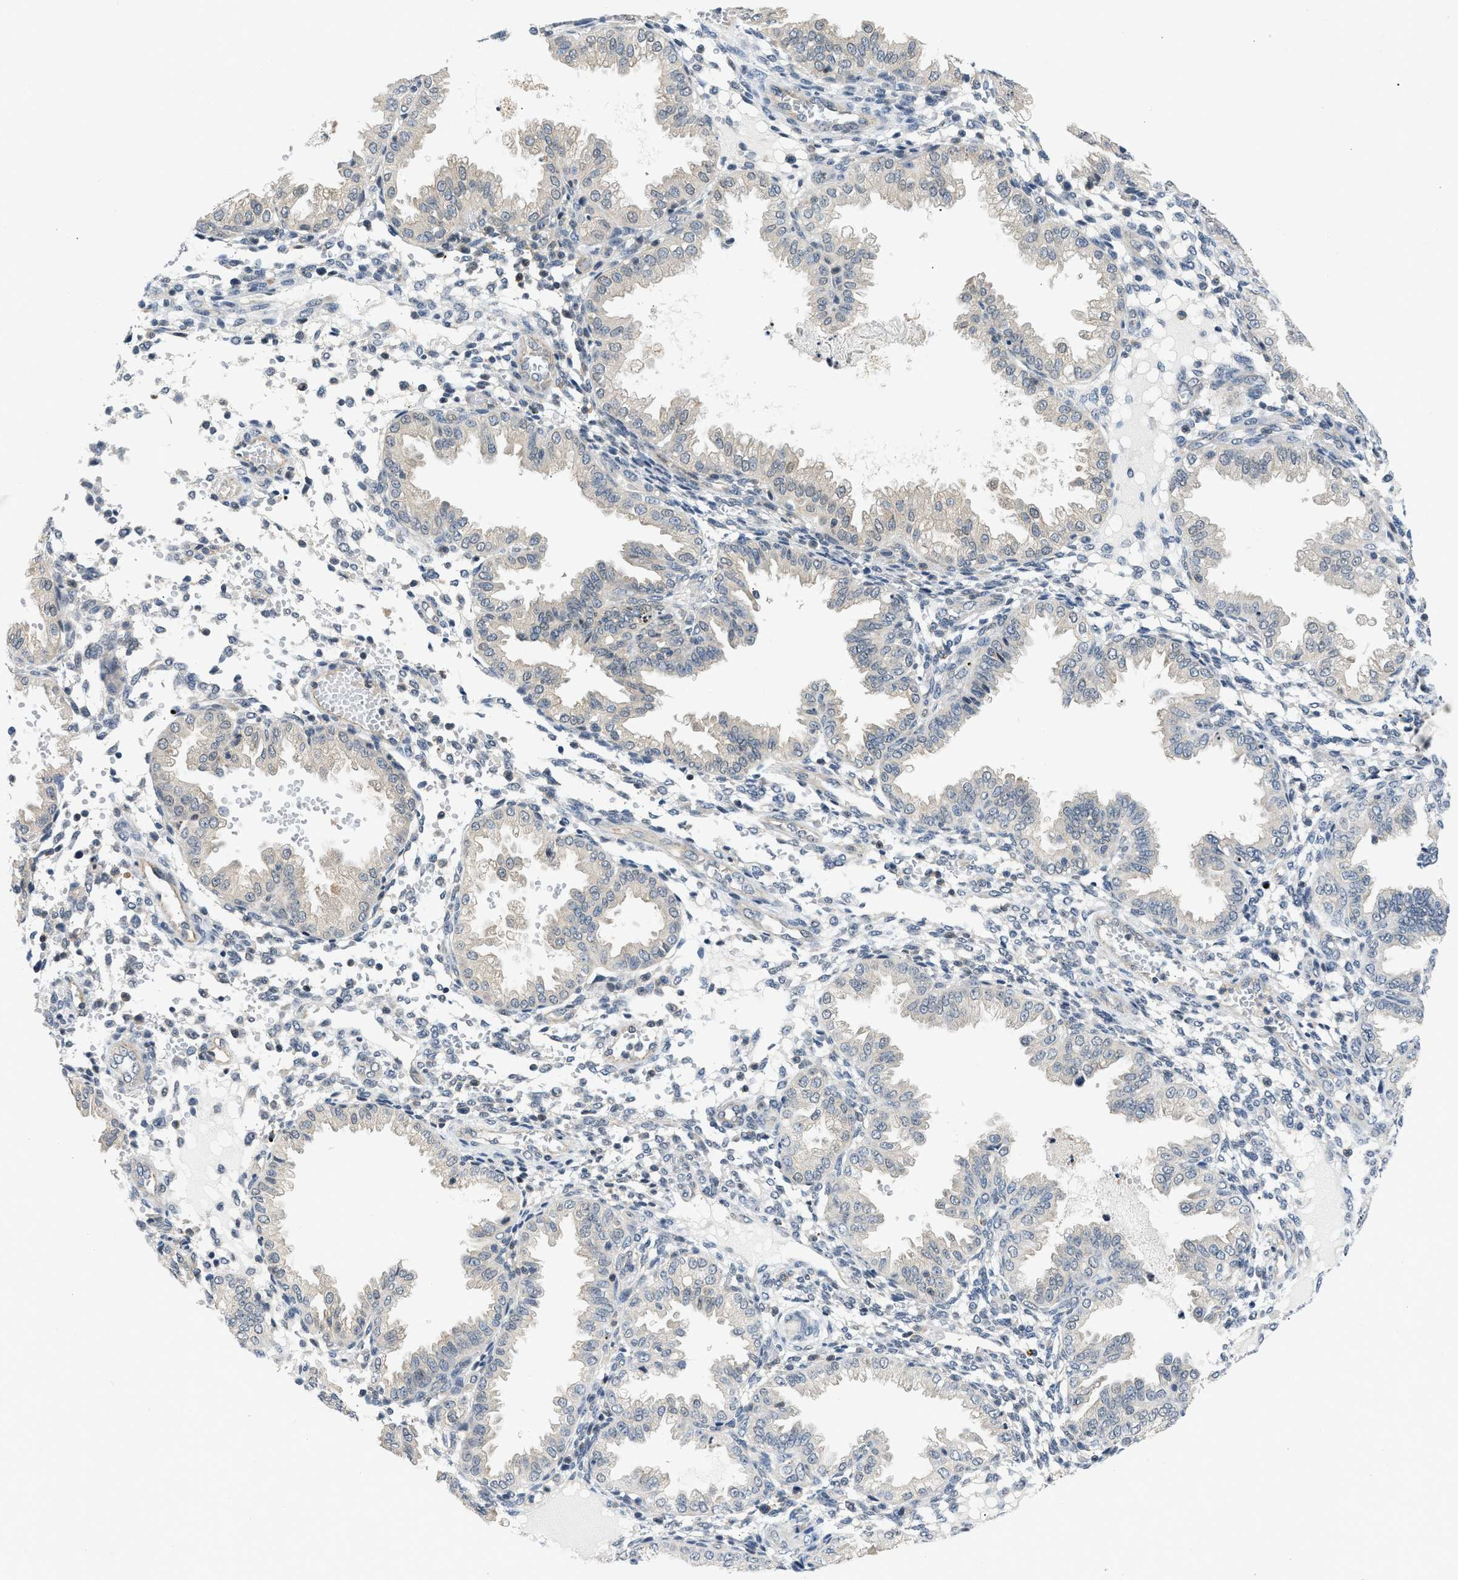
{"staining": {"intensity": "negative", "quantity": "none", "location": "none"}, "tissue": "endometrium", "cell_type": "Cells in endometrial stroma", "image_type": "normal", "snomed": [{"axis": "morphology", "description": "Normal tissue, NOS"}, {"axis": "topography", "description": "Endometrium"}], "caption": "This is an immunohistochemistry (IHC) micrograph of normal human endometrium. There is no expression in cells in endometrial stroma.", "gene": "OLIG3", "patient": {"sex": "female", "age": 33}}